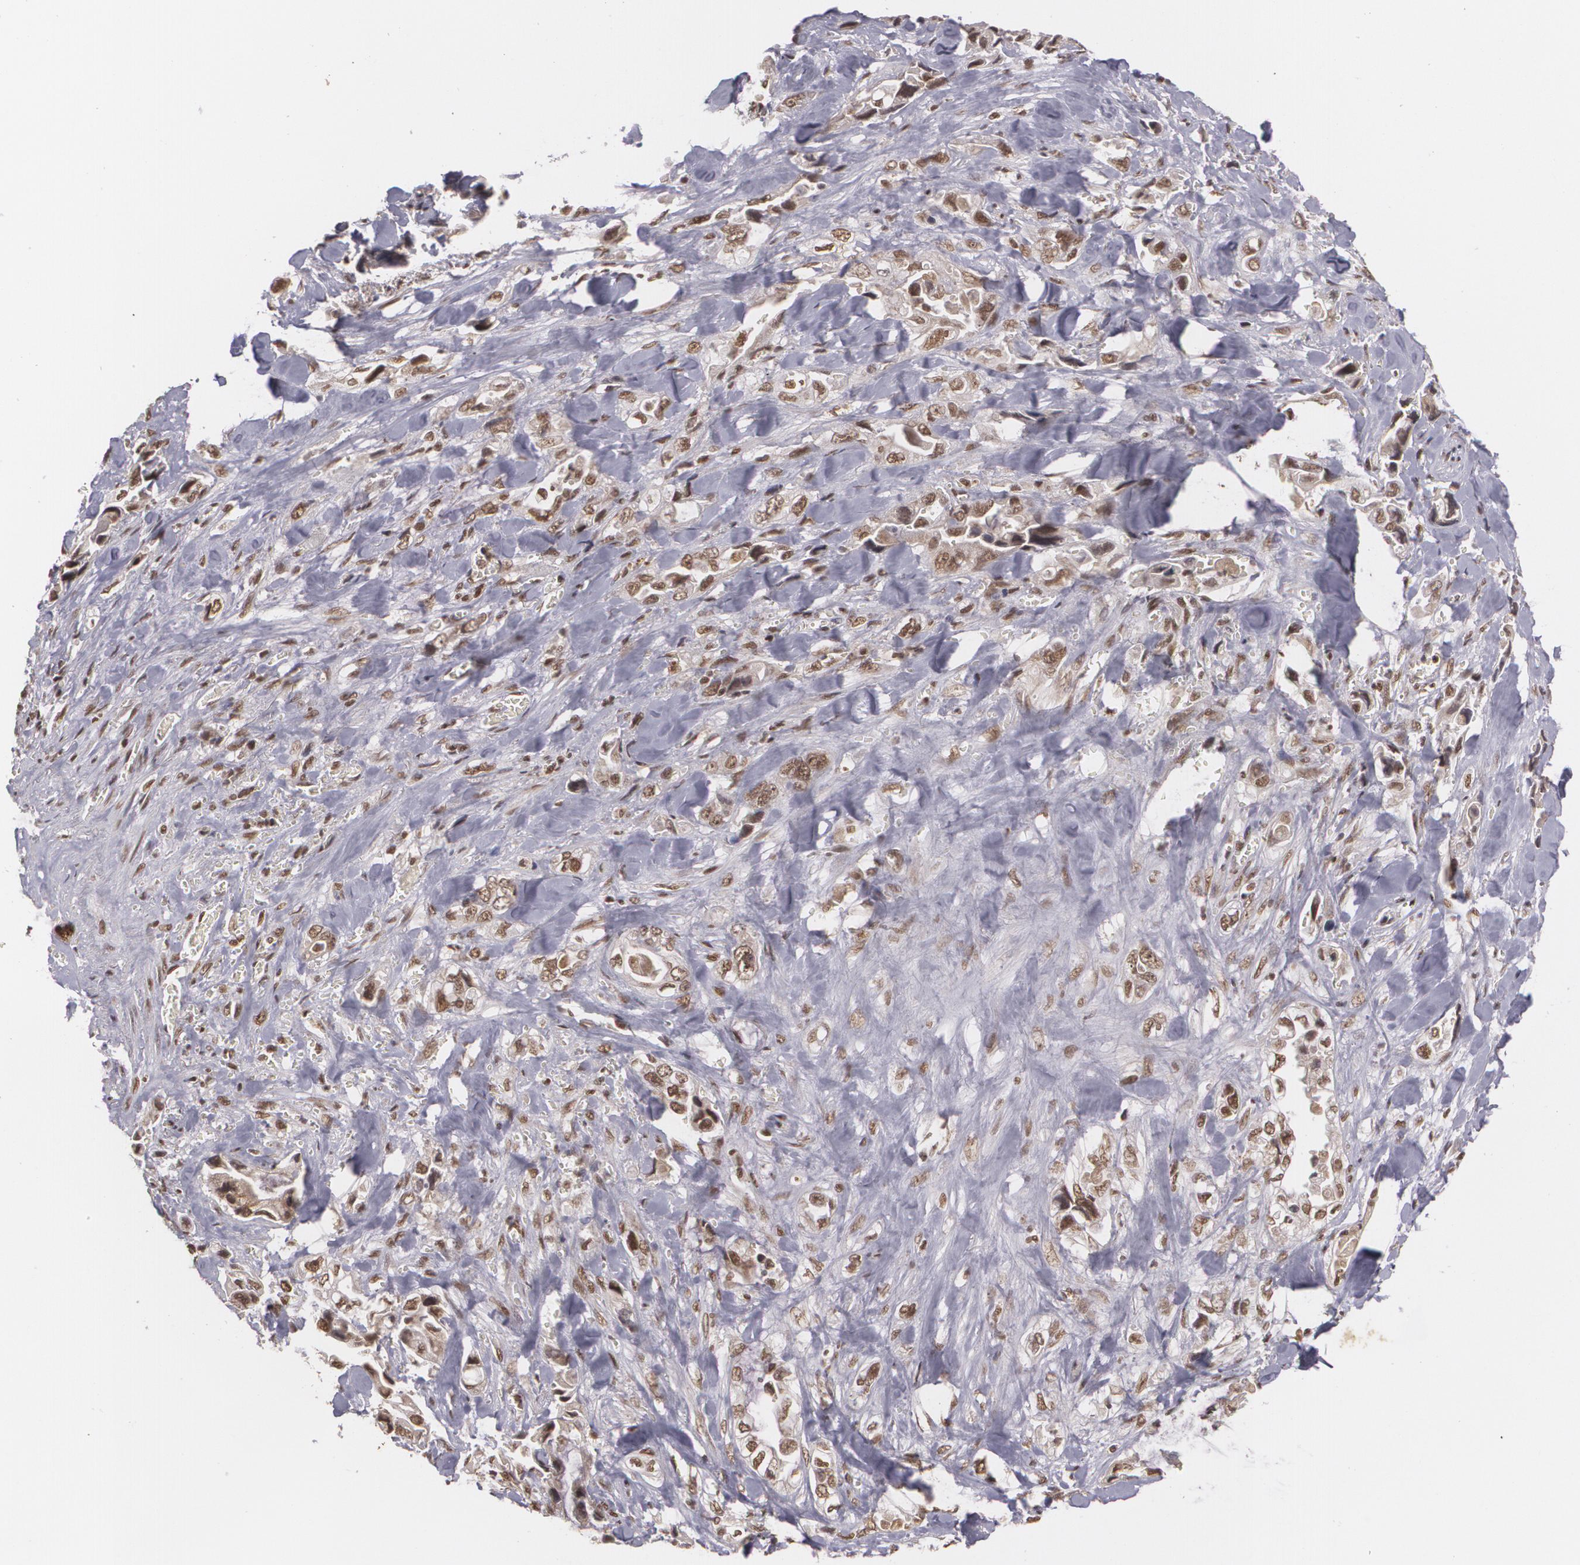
{"staining": {"intensity": "moderate", "quantity": ">75%", "location": "cytoplasmic/membranous,nuclear"}, "tissue": "pancreatic cancer", "cell_type": "Tumor cells", "image_type": "cancer", "snomed": [{"axis": "morphology", "description": "Adenocarcinoma, NOS"}, {"axis": "topography", "description": "Pancreas"}], "caption": "Immunohistochemistry (IHC) (DAB) staining of pancreatic adenocarcinoma exhibits moderate cytoplasmic/membranous and nuclear protein staining in about >75% of tumor cells.", "gene": "RXRB", "patient": {"sex": "male", "age": 69}}